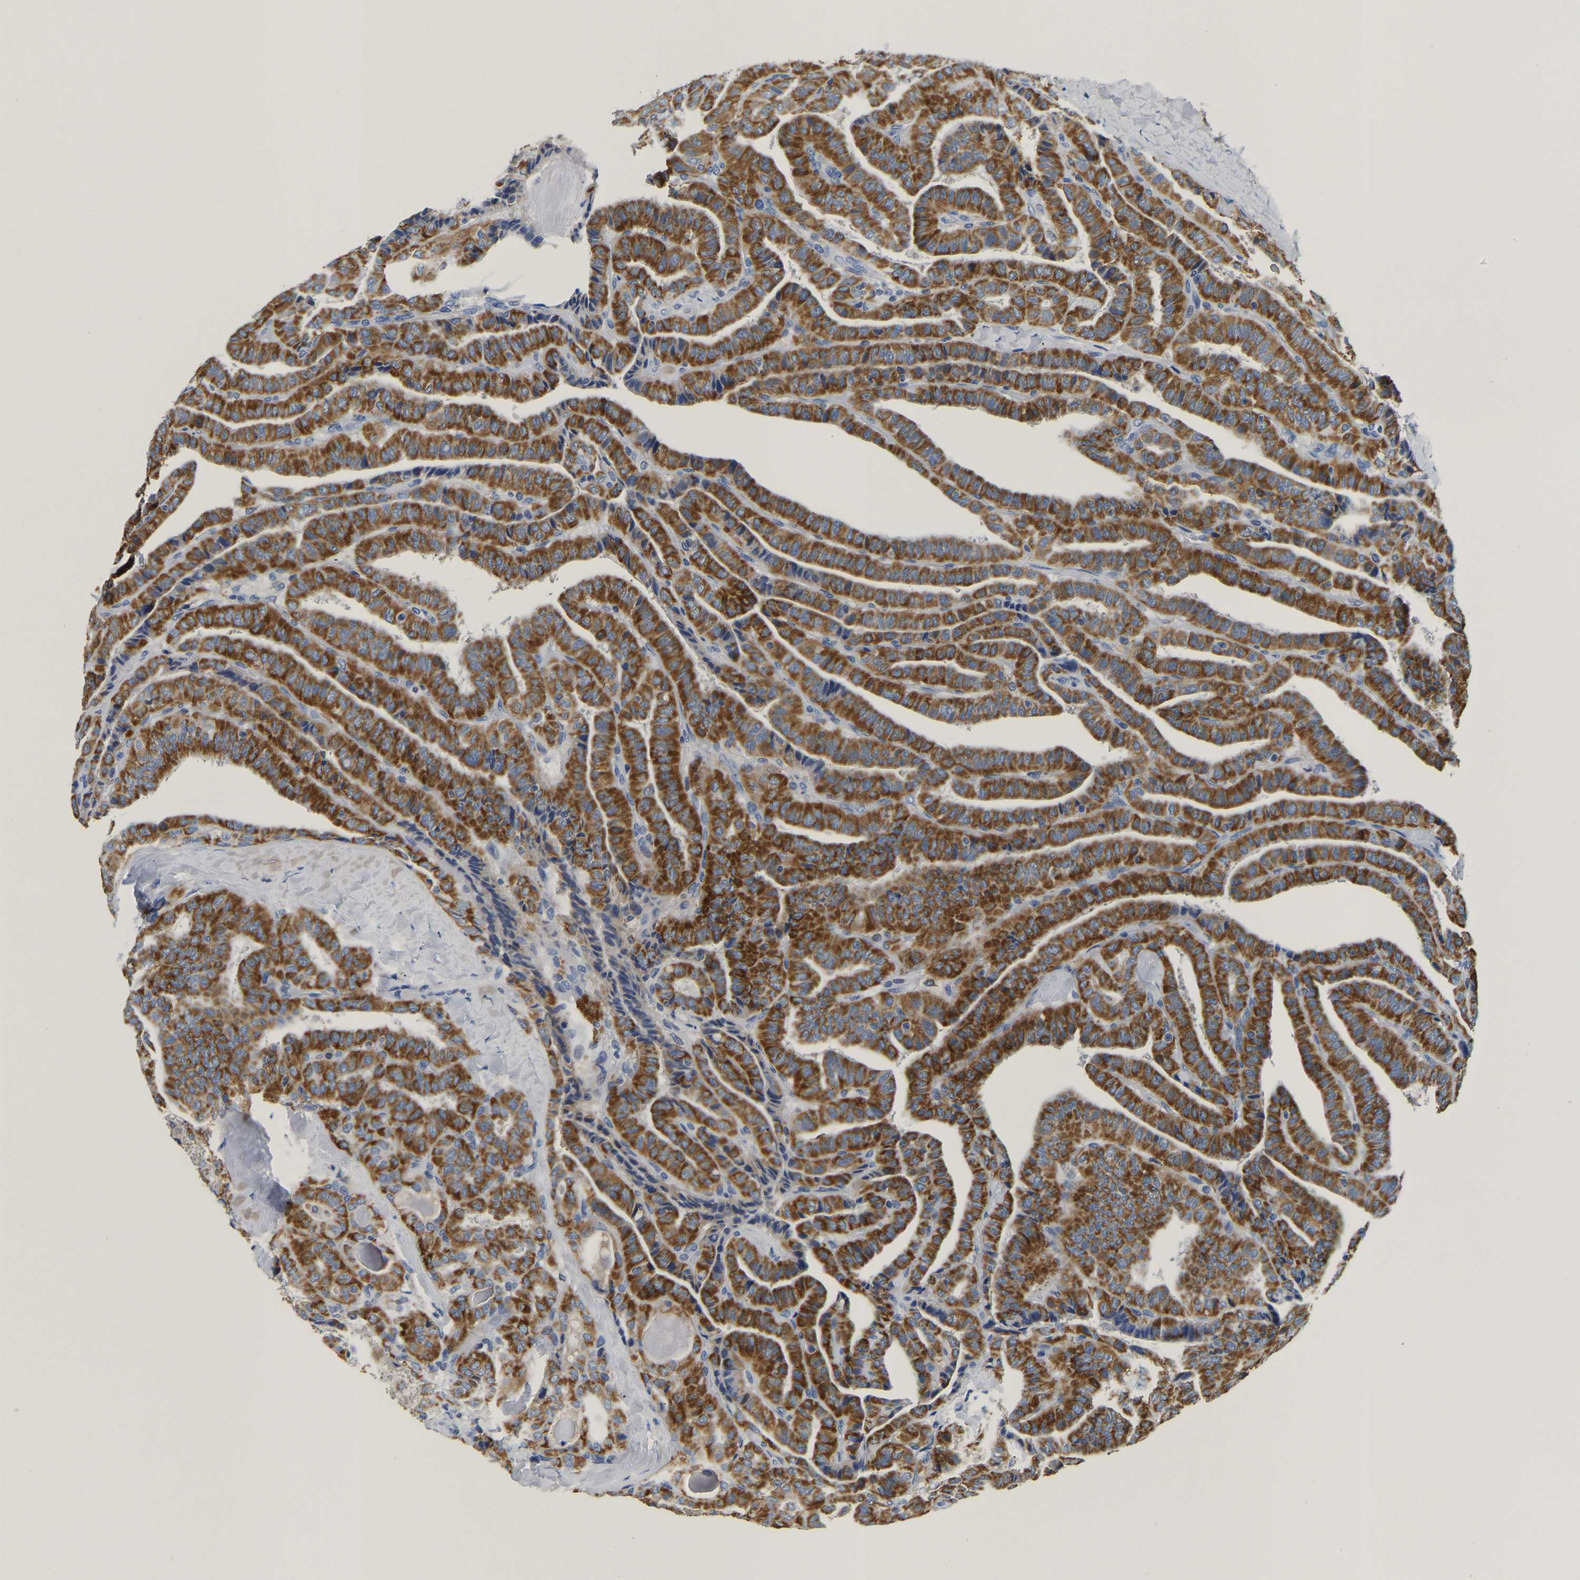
{"staining": {"intensity": "strong", "quantity": ">75%", "location": "cytoplasmic/membranous"}, "tissue": "thyroid cancer", "cell_type": "Tumor cells", "image_type": "cancer", "snomed": [{"axis": "morphology", "description": "Papillary adenocarcinoma, NOS"}, {"axis": "topography", "description": "Thyroid gland"}], "caption": "Immunohistochemical staining of thyroid cancer exhibits strong cytoplasmic/membranous protein expression in about >75% of tumor cells.", "gene": "PCK2", "patient": {"sex": "male", "age": 77}}